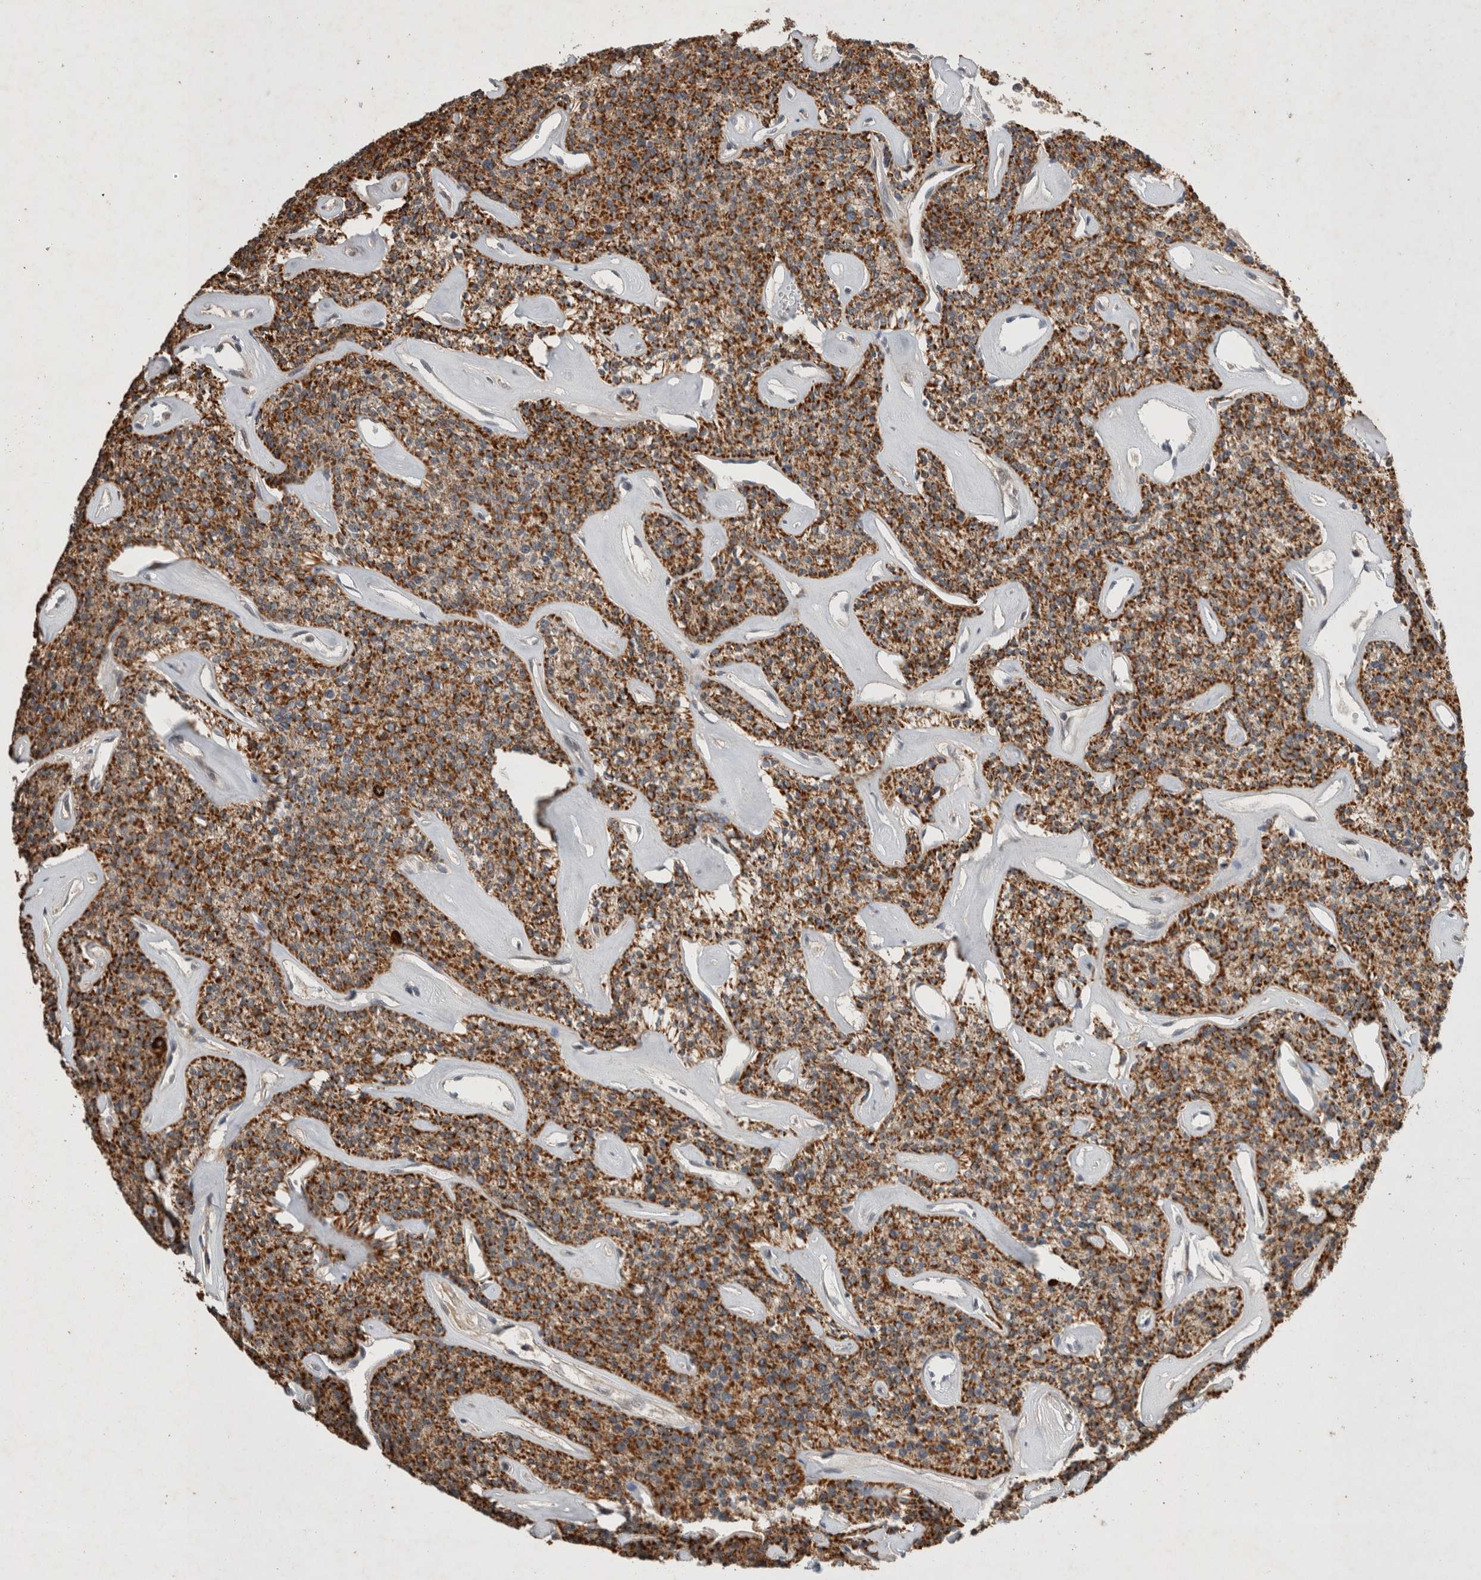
{"staining": {"intensity": "strong", "quantity": ">75%", "location": "cytoplasmic/membranous,nuclear"}, "tissue": "parathyroid gland", "cell_type": "Glandular cells", "image_type": "normal", "snomed": [{"axis": "morphology", "description": "Normal tissue, NOS"}, {"axis": "topography", "description": "Parathyroid gland"}], "caption": "IHC of normal human parathyroid gland reveals high levels of strong cytoplasmic/membranous,nuclear expression in approximately >75% of glandular cells. The staining was performed using DAB, with brown indicating positive protein expression. Nuclei are stained blue with hematoxylin.", "gene": "SERAC1", "patient": {"sex": "male", "age": 46}}